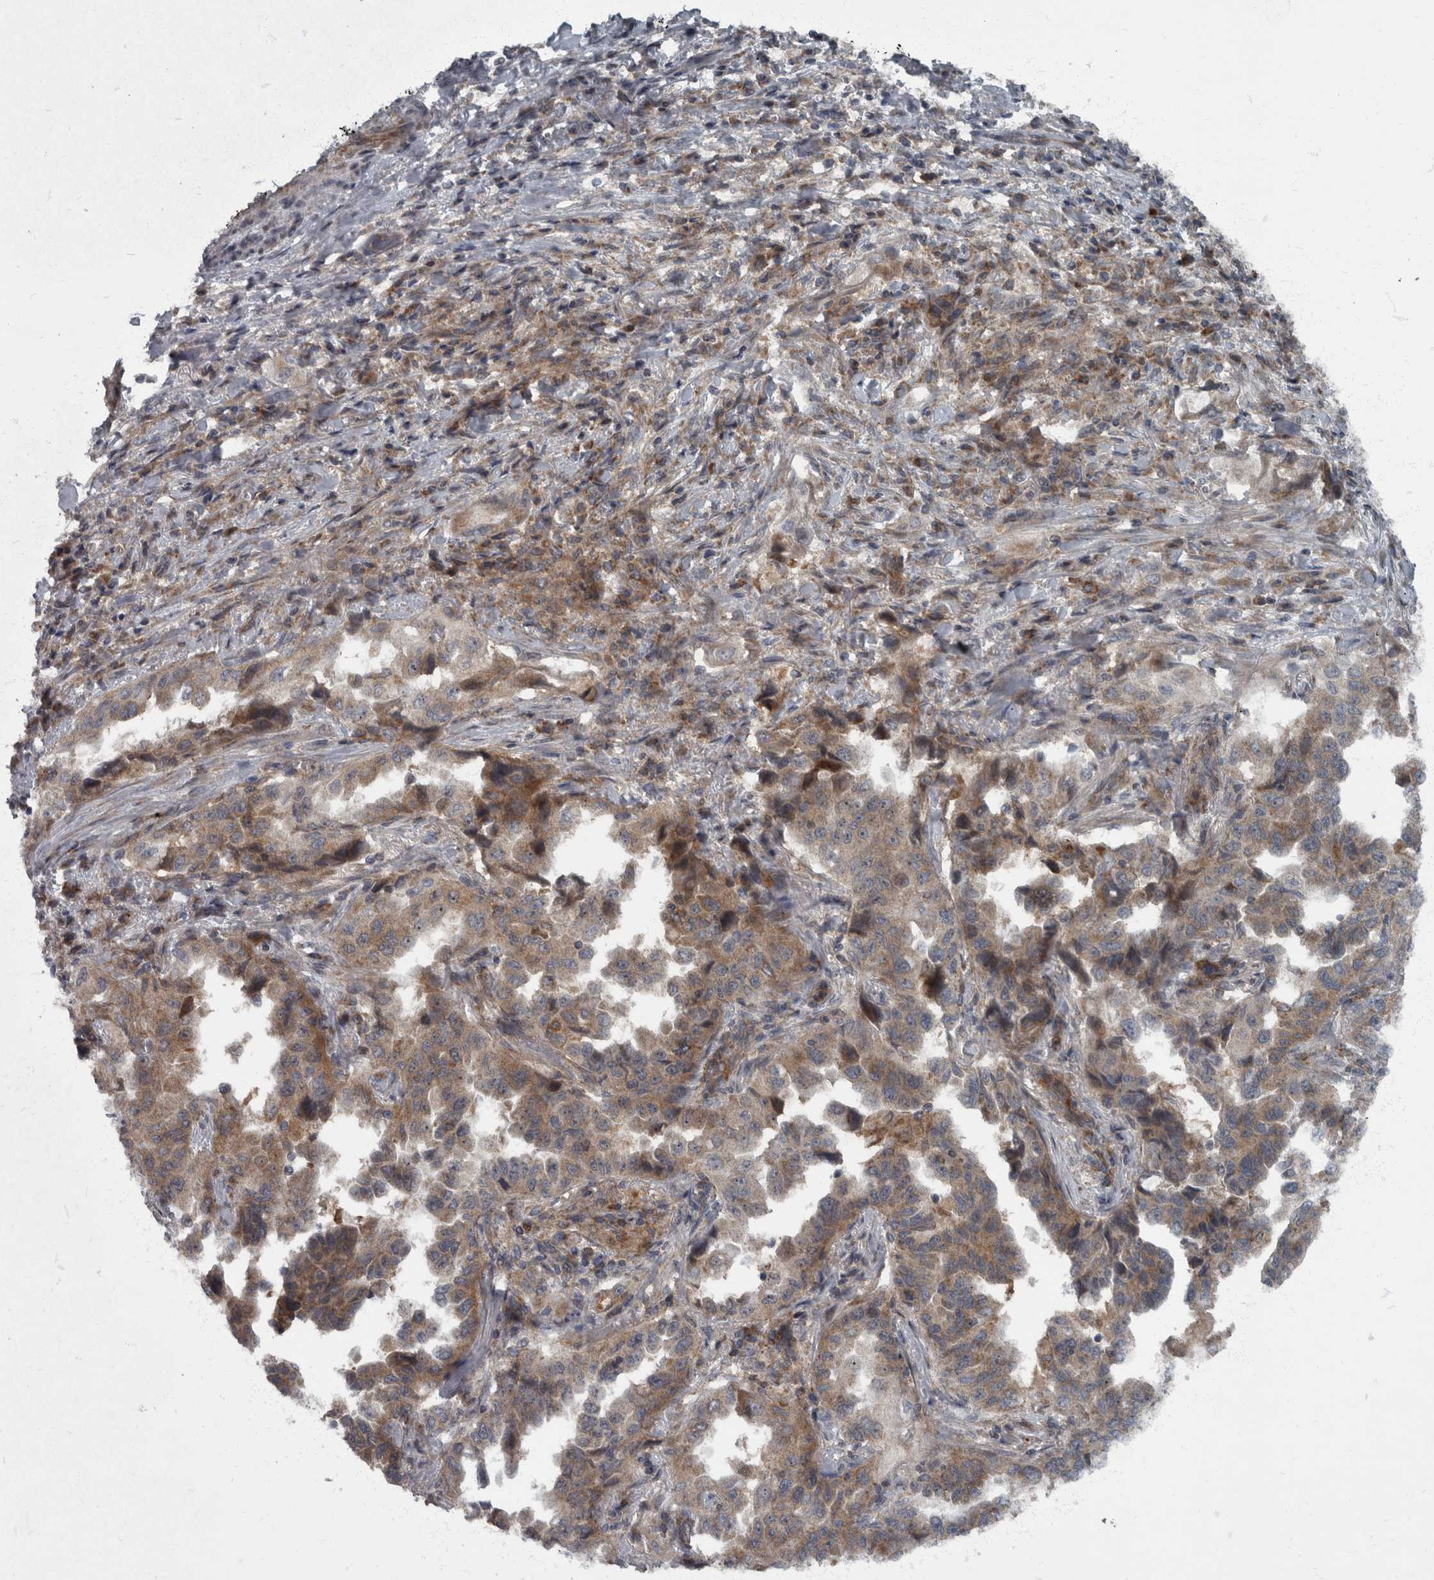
{"staining": {"intensity": "moderate", "quantity": ">75%", "location": "cytoplasmic/membranous"}, "tissue": "lung cancer", "cell_type": "Tumor cells", "image_type": "cancer", "snomed": [{"axis": "morphology", "description": "Adenocarcinoma, NOS"}, {"axis": "topography", "description": "Lung"}], "caption": "A medium amount of moderate cytoplasmic/membranous staining is seen in approximately >75% of tumor cells in adenocarcinoma (lung) tissue. The staining was performed using DAB to visualize the protein expression in brown, while the nuclei were stained in blue with hematoxylin (Magnification: 20x).", "gene": "RABGGTB", "patient": {"sex": "female", "age": 51}}